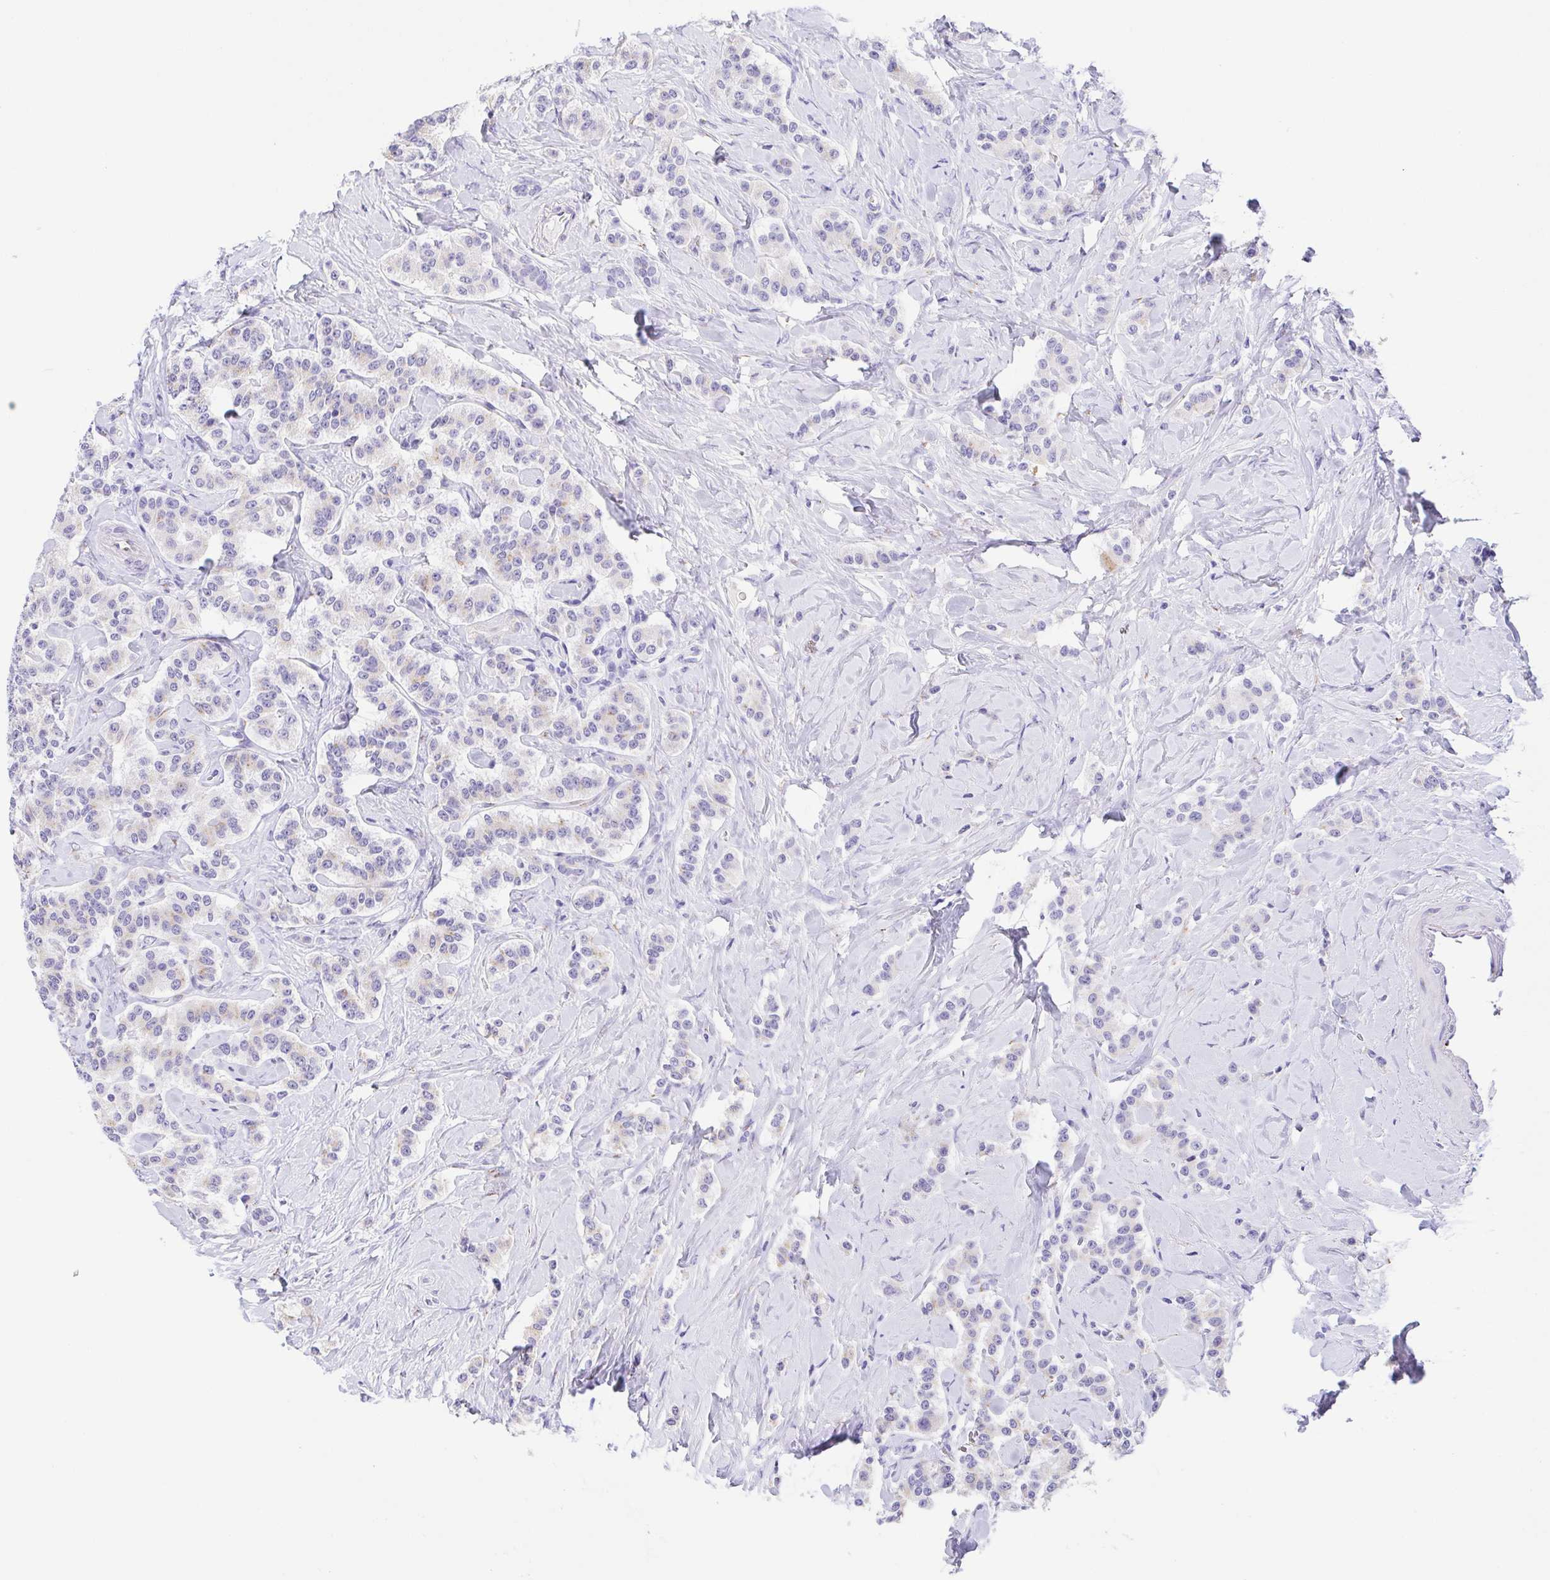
{"staining": {"intensity": "negative", "quantity": "none", "location": "none"}, "tissue": "carcinoid", "cell_type": "Tumor cells", "image_type": "cancer", "snomed": [{"axis": "morphology", "description": "Normal tissue, NOS"}, {"axis": "morphology", "description": "Carcinoid, malignant, NOS"}, {"axis": "topography", "description": "Pancreas"}], "caption": "Immunohistochemistry image of carcinoid (malignant) stained for a protein (brown), which shows no staining in tumor cells. (Immunohistochemistry, brightfield microscopy, high magnification).", "gene": "SULT1B1", "patient": {"sex": "male", "age": 36}}